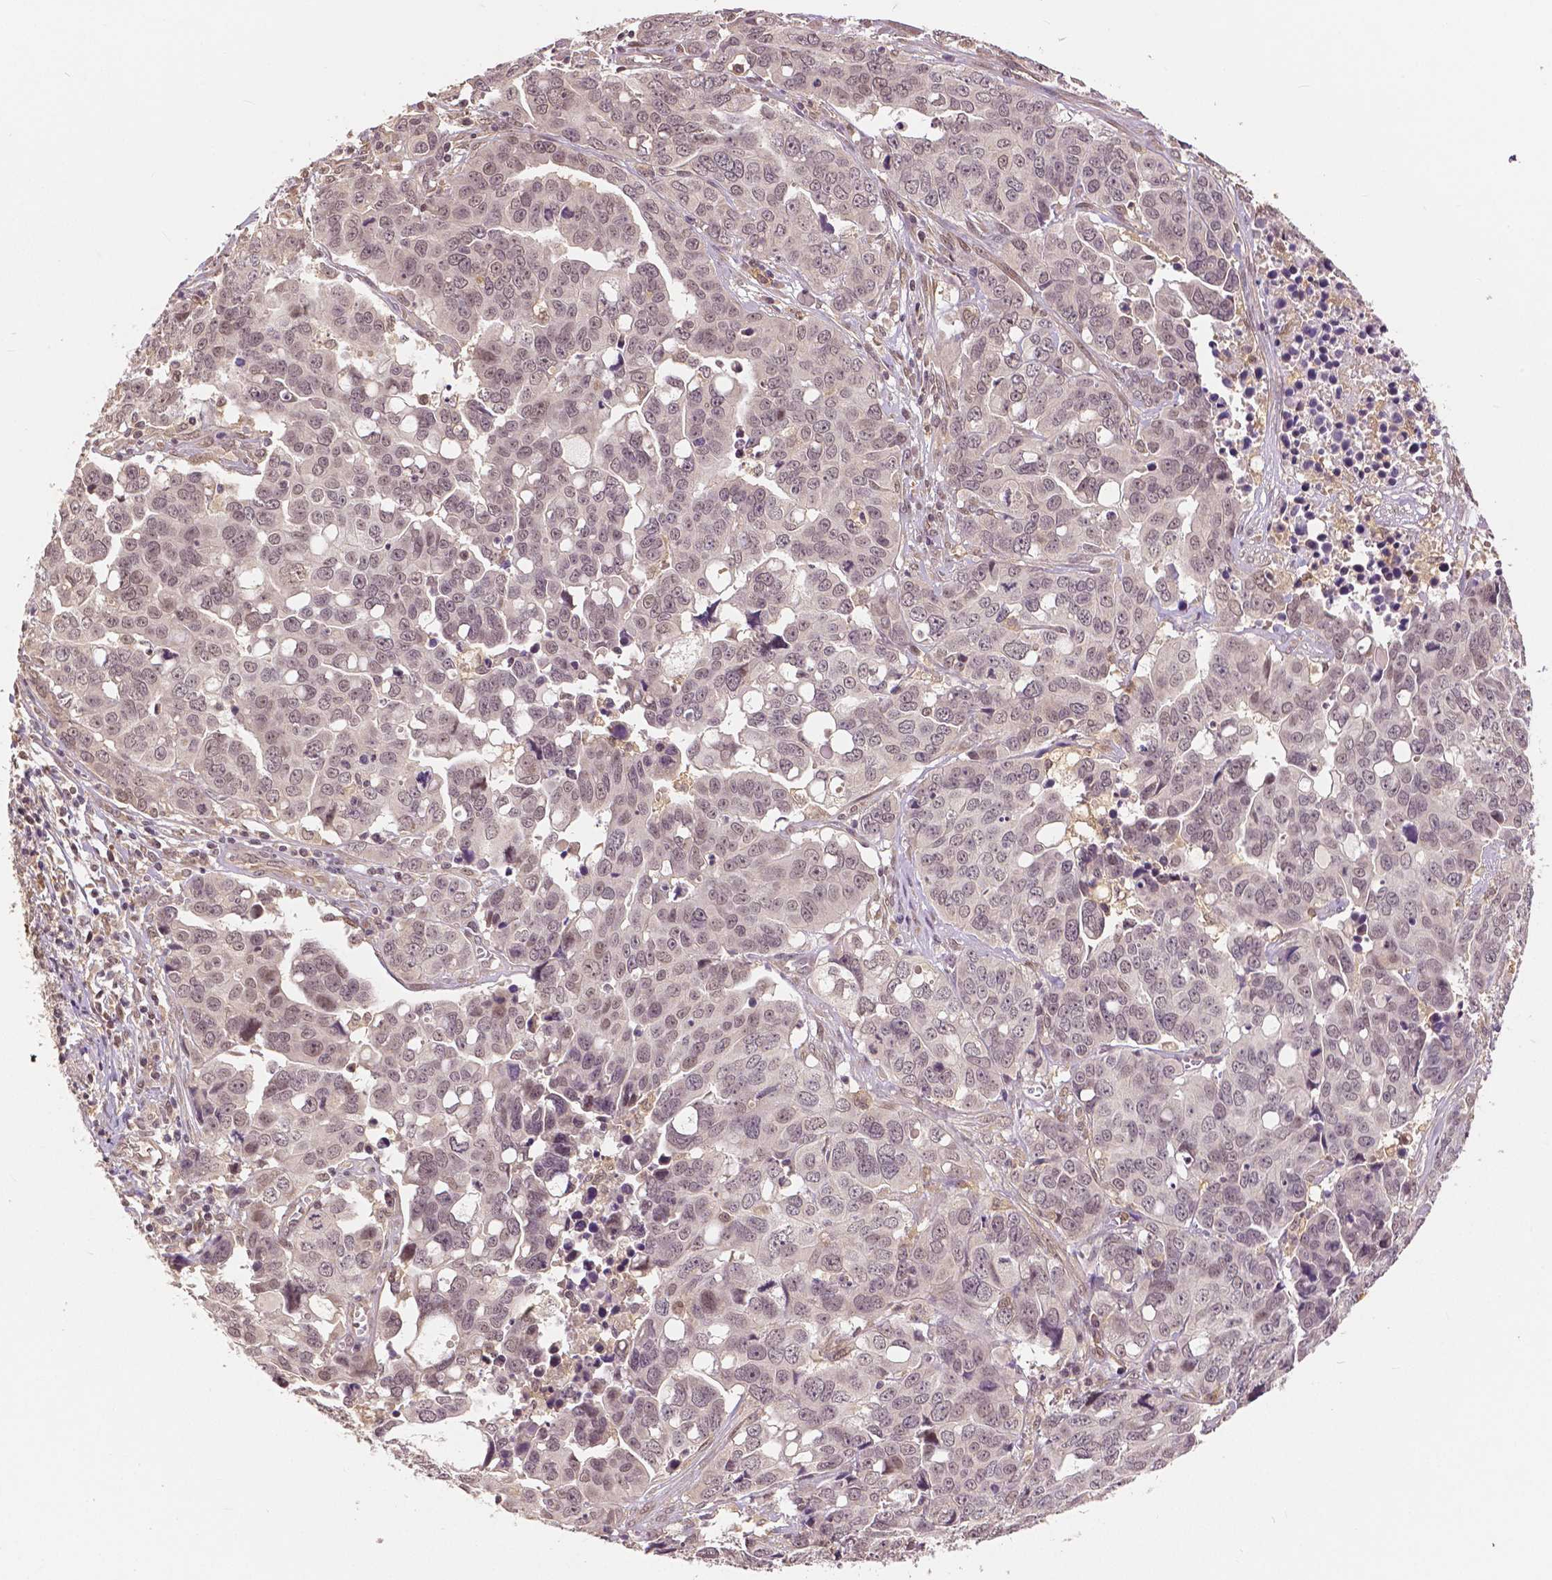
{"staining": {"intensity": "weak", "quantity": ">75%", "location": "nuclear"}, "tissue": "ovarian cancer", "cell_type": "Tumor cells", "image_type": "cancer", "snomed": [{"axis": "morphology", "description": "Carcinoma, endometroid"}, {"axis": "topography", "description": "Ovary"}], "caption": "Tumor cells exhibit low levels of weak nuclear positivity in about >75% of cells in ovarian endometroid carcinoma. The staining is performed using DAB brown chromogen to label protein expression. The nuclei are counter-stained blue using hematoxylin.", "gene": "MAP1LC3B", "patient": {"sex": "female", "age": 78}}